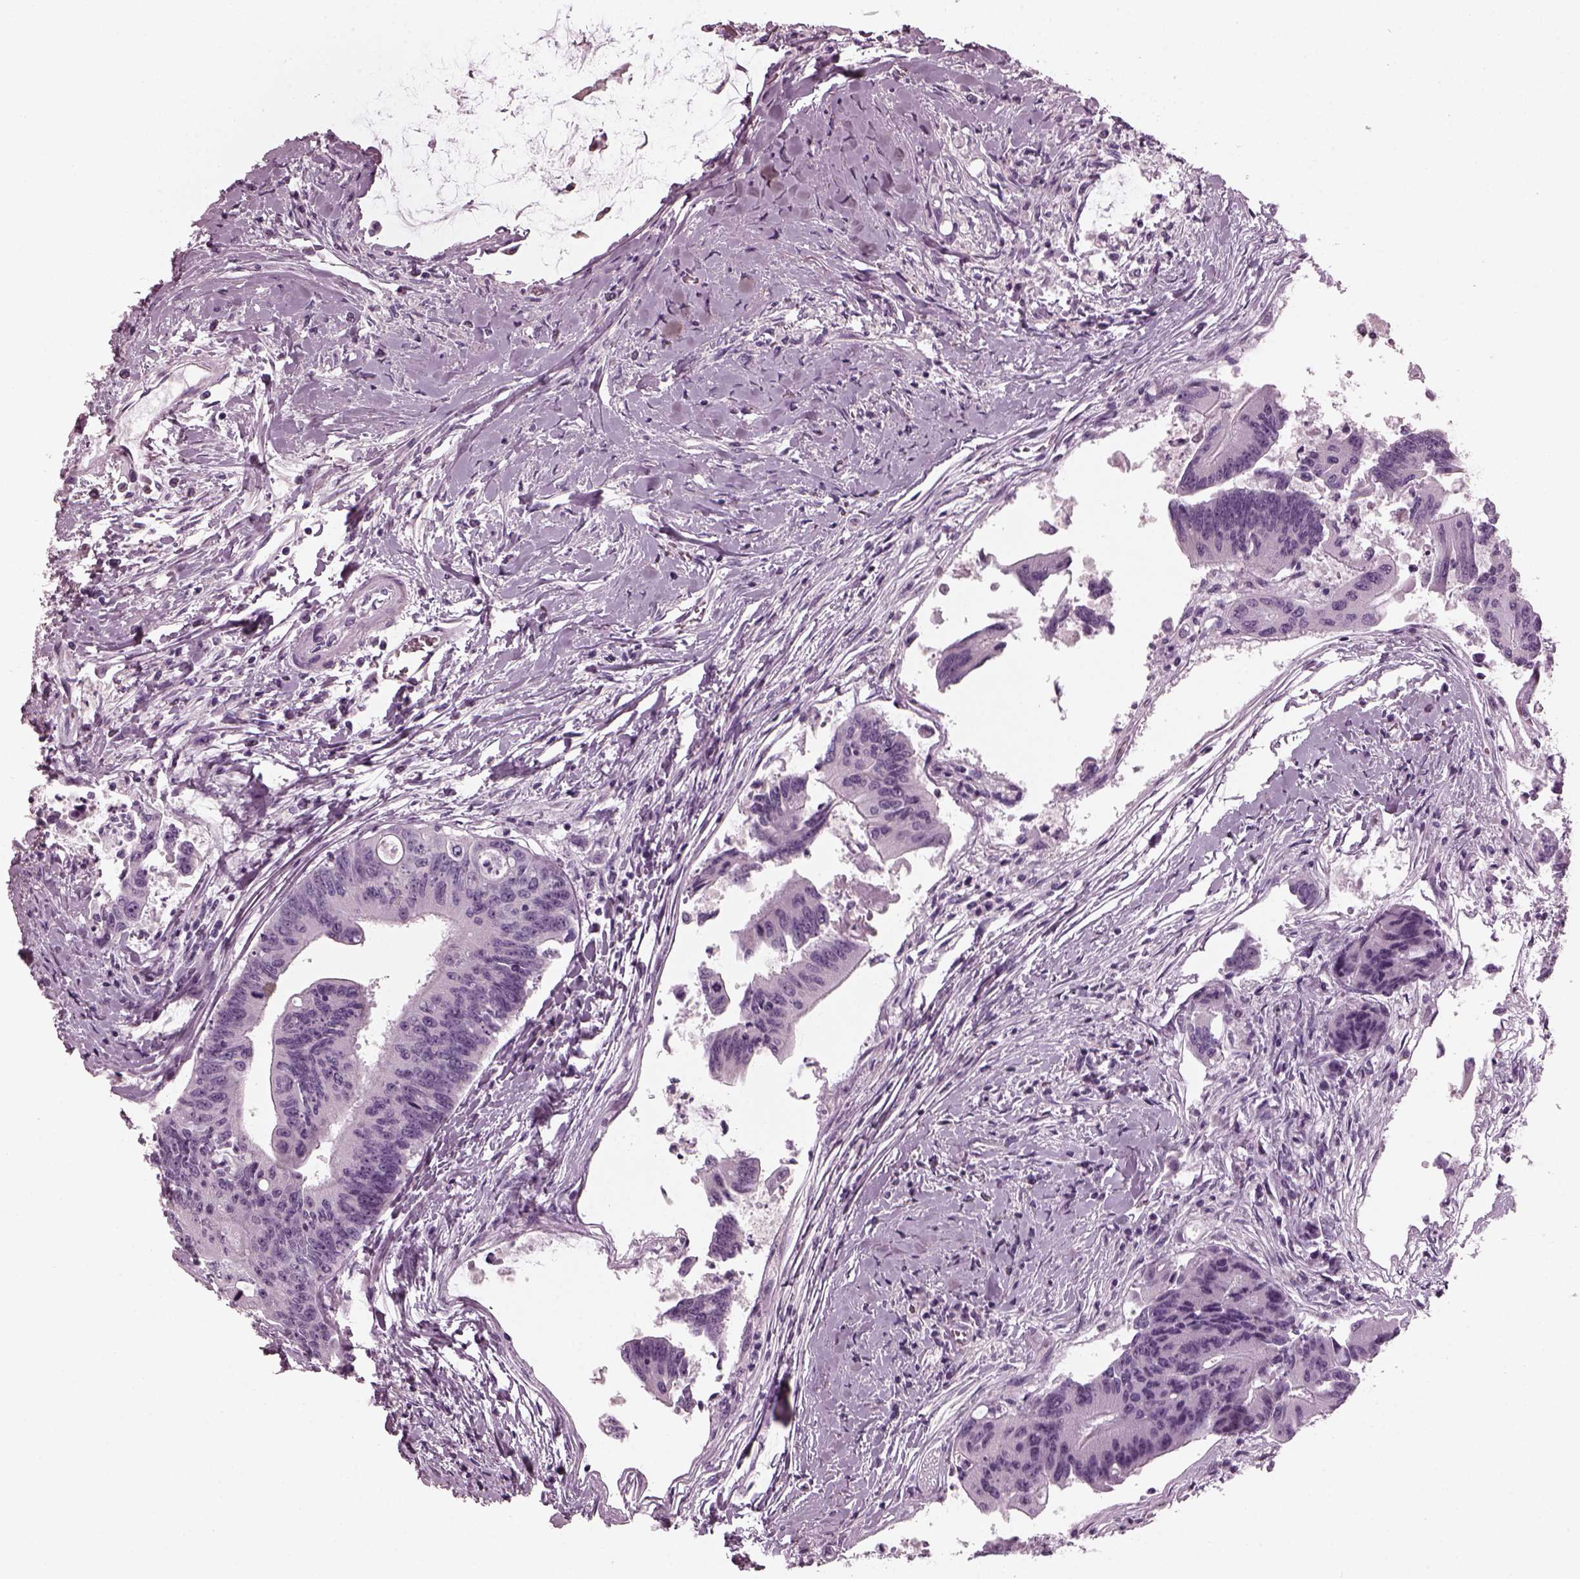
{"staining": {"intensity": "negative", "quantity": "none", "location": "none"}, "tissue": "colorectal cancer", "cell_type": "Tumor cells", "image_type": "cancer", "snomed": [{"axis": "morphology", "description": "Adenocarcinoma, NOS"}, {"axis": "topography", "description": "Rectum"}], "caption": "There is no significant staining in tumor cells of adenocarcinoma (colorectal). (DAB (3,3'-diaminobenzidine) immunohistochemistry, high magnification).", "gene": "RCVRN", "patient": {"sex": "male", "age": 59}}